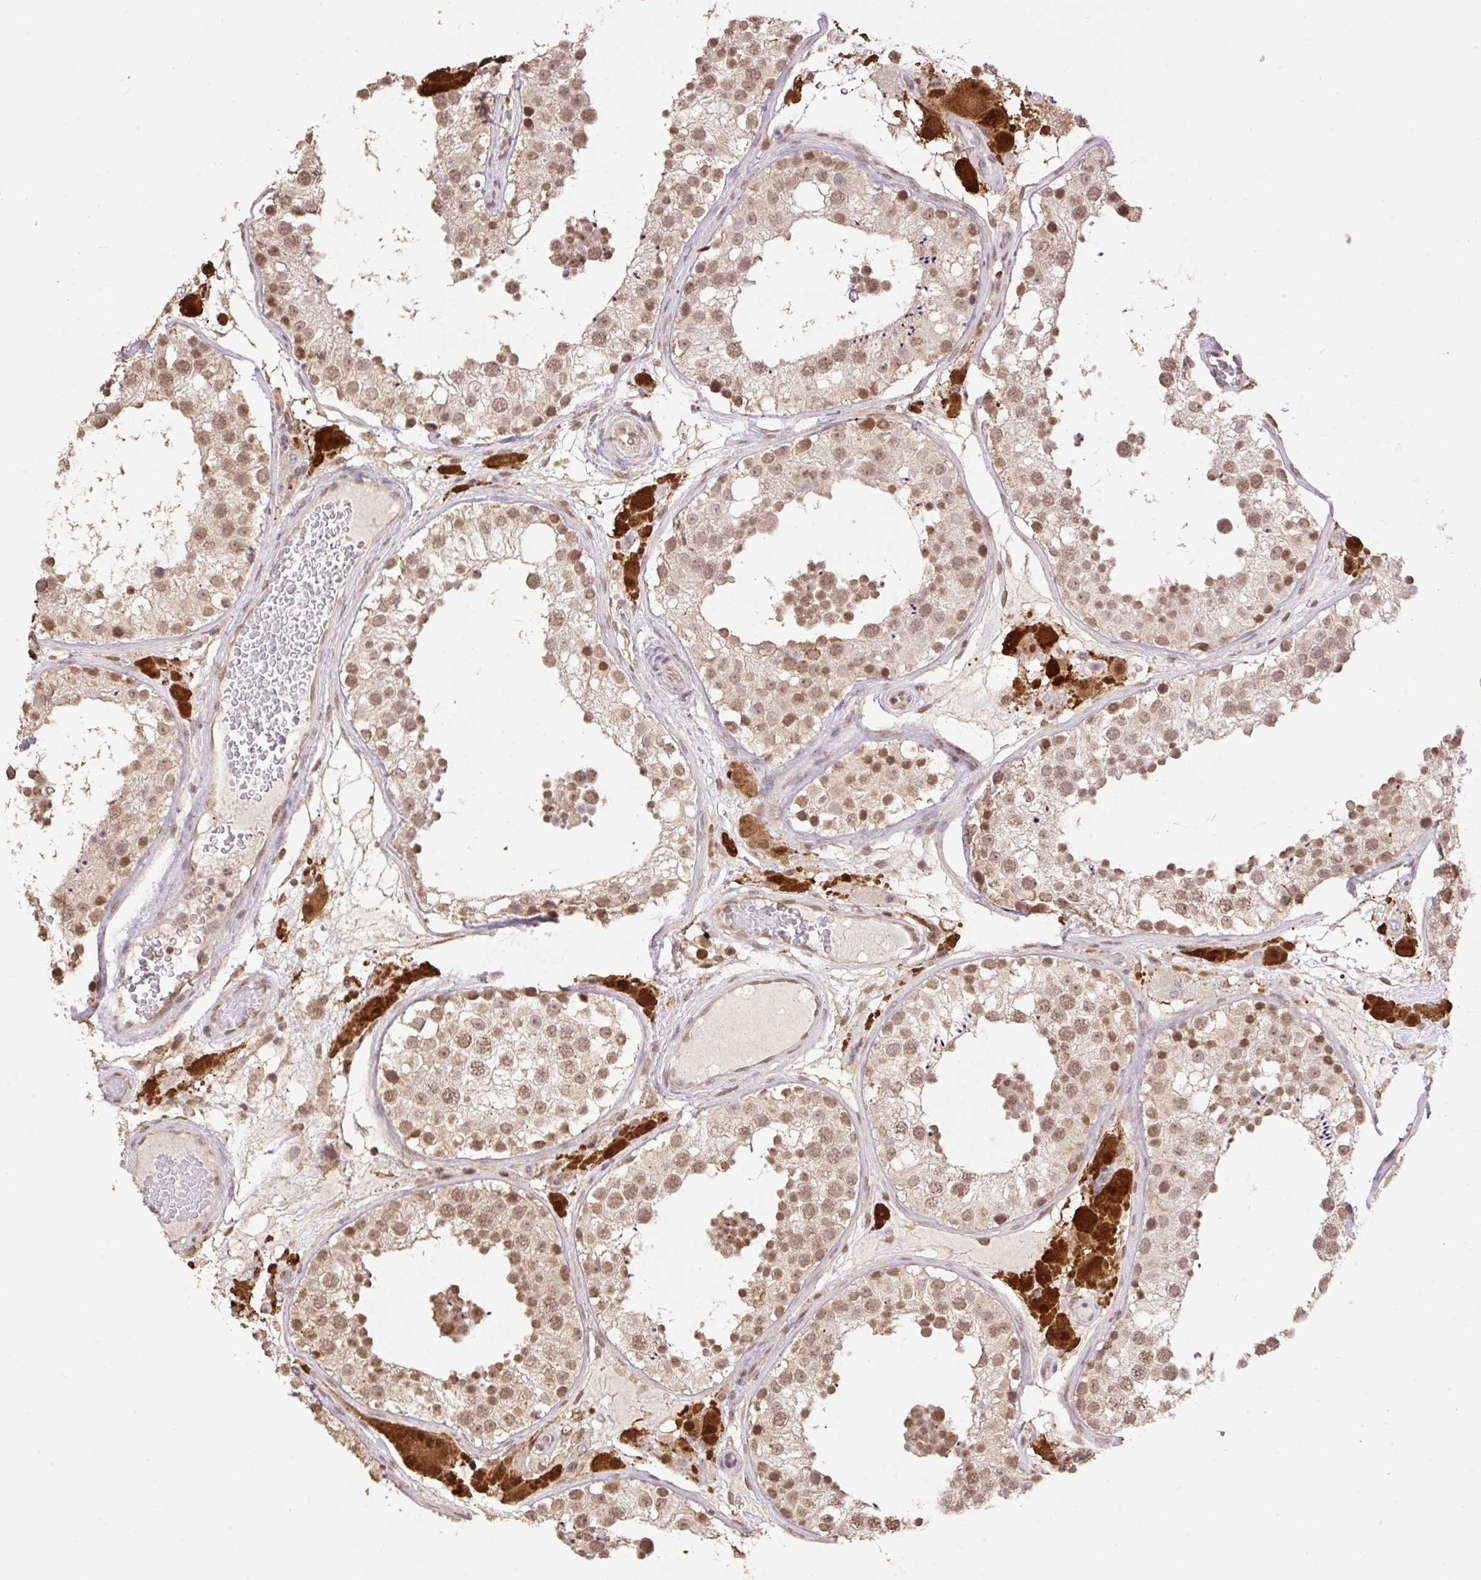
{"staining": {"intensity": "moderate", "quantity": ">75%", "location": "nuclear"}, "tissue": "testis", "cell_type": "Cells in seminiferous ducts", "image_type": "normal", "snomed": [{"axis": "morphology", "description": "Normal tissue, NOS"}, {"axis": "topography", "description": "Testis"}], "caption": "Protein staining by immunohistochemistry reveals moderate nuclear expression in approximately >75% of cells in seminiferous ducts in unremarkable testis.", "gene": "VPS25", "patient": {"sex": "male", "age": 26}}